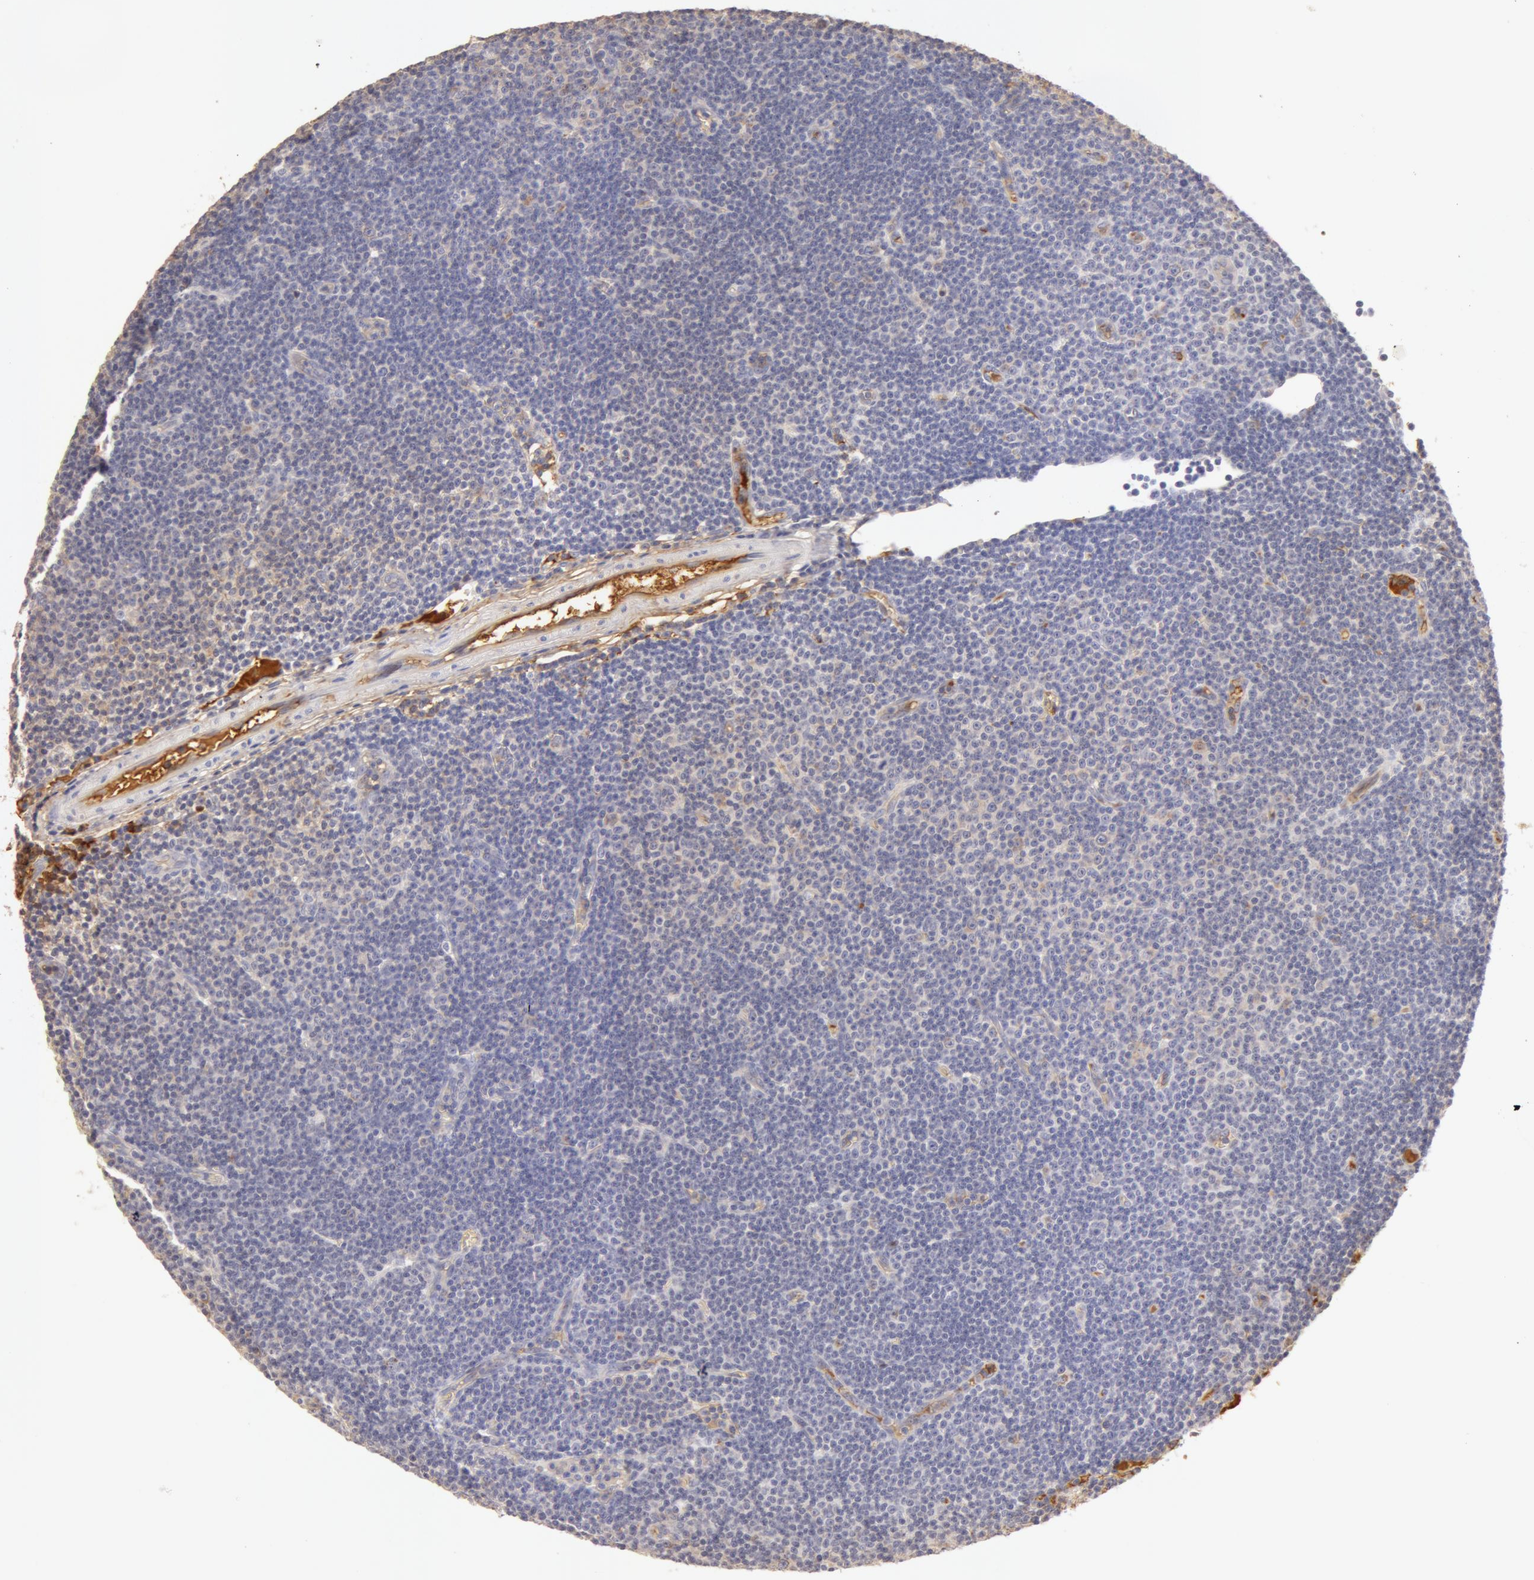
{"staining": {"intensity": "negative", "quantity": "none", "location": "none"}, "tissue": "lymphoma", "cell_type": "Tumor cells", "image_type": "cancer", "snomed": [{"axis": "morphology", "description": "Malignant lymphoma, non-Hodgkin's type, Low grade"}, {"axis": "topography", "description": "Lymph node"}], "caption": "High magnification brightfield microscopy of lymphoma stained with DAB (brown) and counterstained with hematoxylin (blue): tumor cells show no significant staining.", "gene": "TF", "patient": {"sex": "male", "age": 57}}